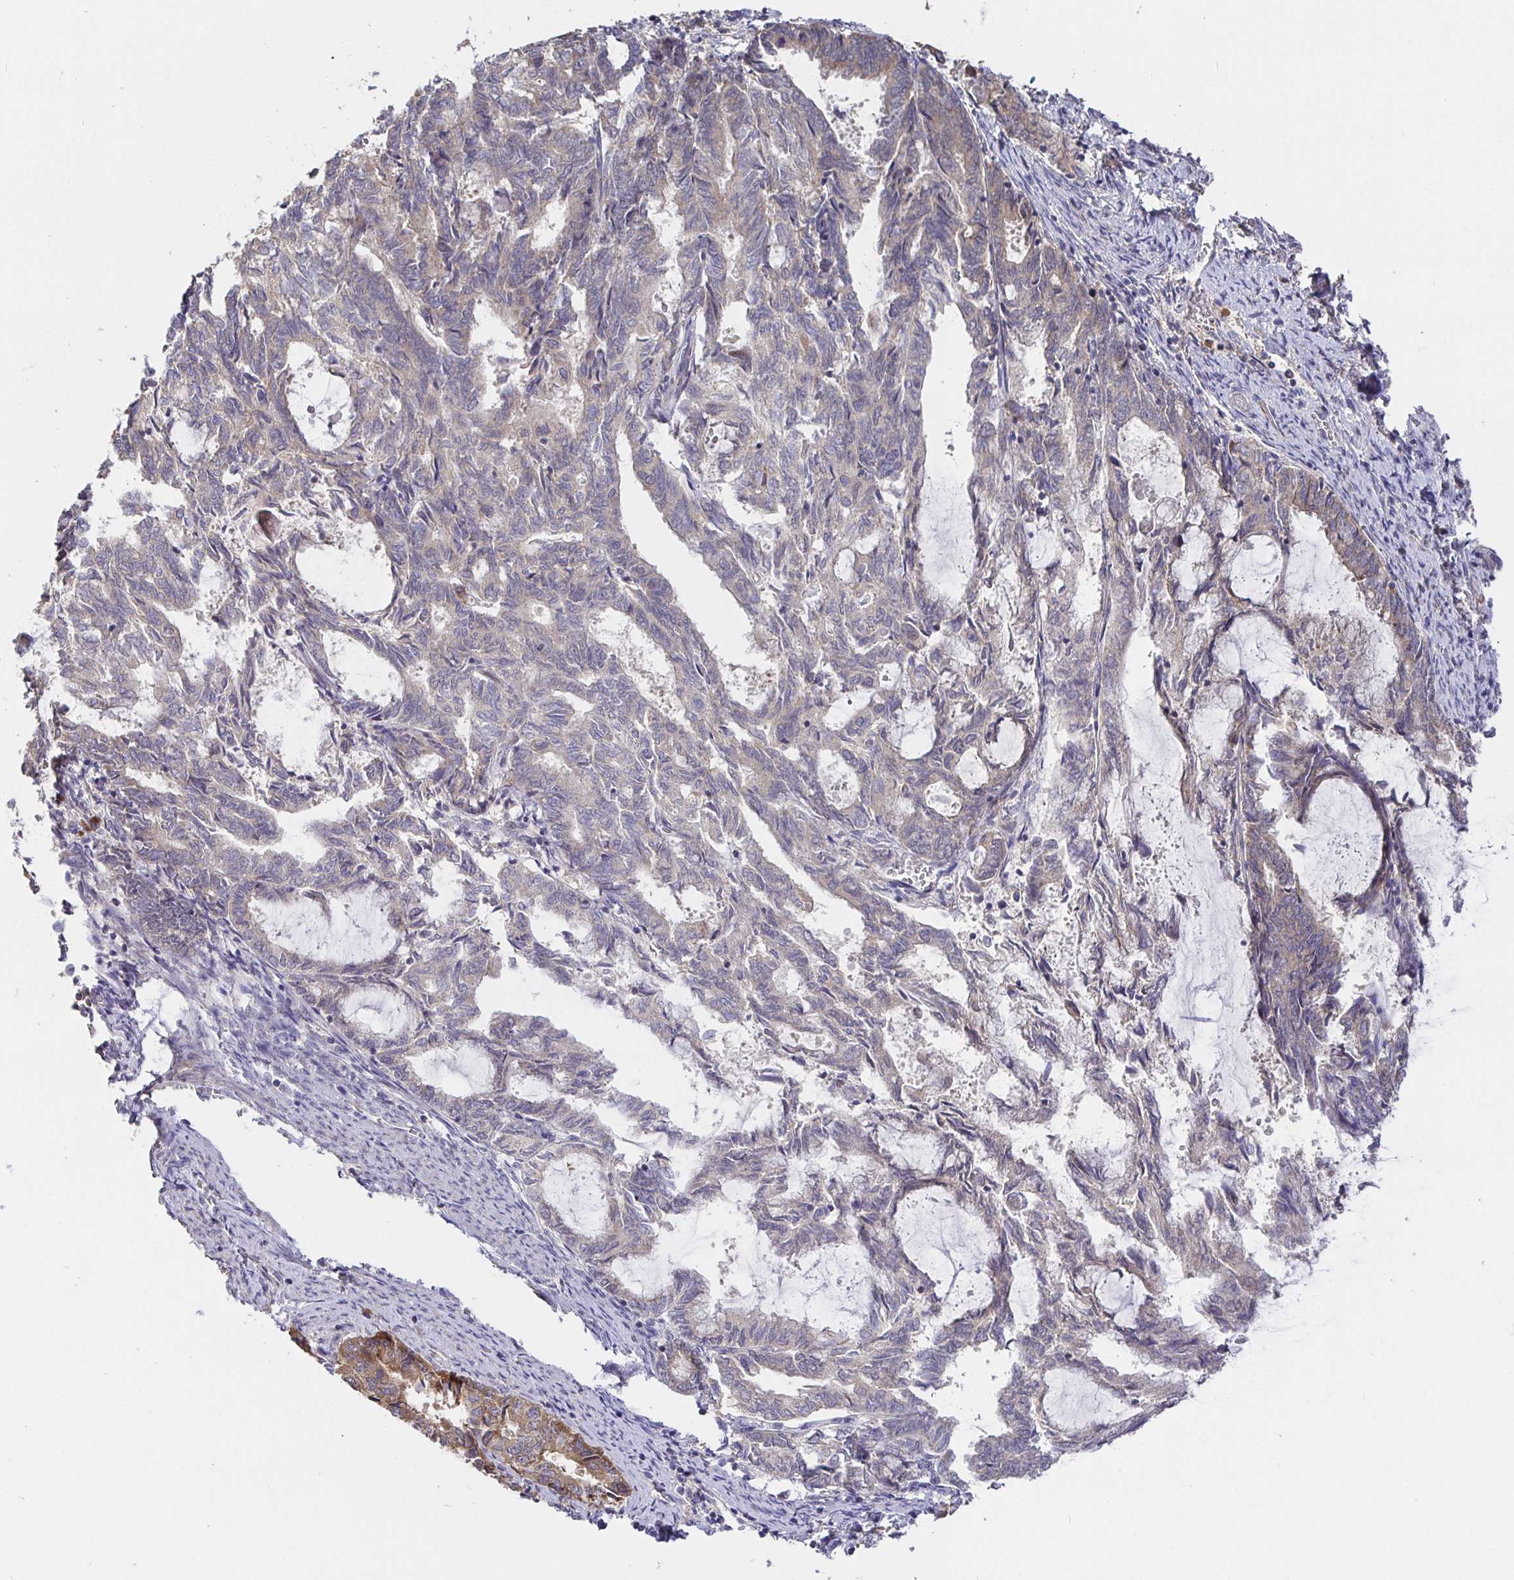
{"staining": {"intensity": "weak", "quantity": "<25%", "location": "cytoplasmic/membranous"}, "tissue": "endometrial cancer", "cell_type": "Tumor cells", "image_type": "cancer", "snomed": [{"axis": "morphology", "description": "Adenocarcinoma, NOS"}, {"axis": "topography", "description": "Endometrium"}], "caption": "Tumor cells are negative for protein expression in human endometrial adenocarcinoma.", "gene": "ZDHHC11", "patient": {"sex": "female", "age": 80}}